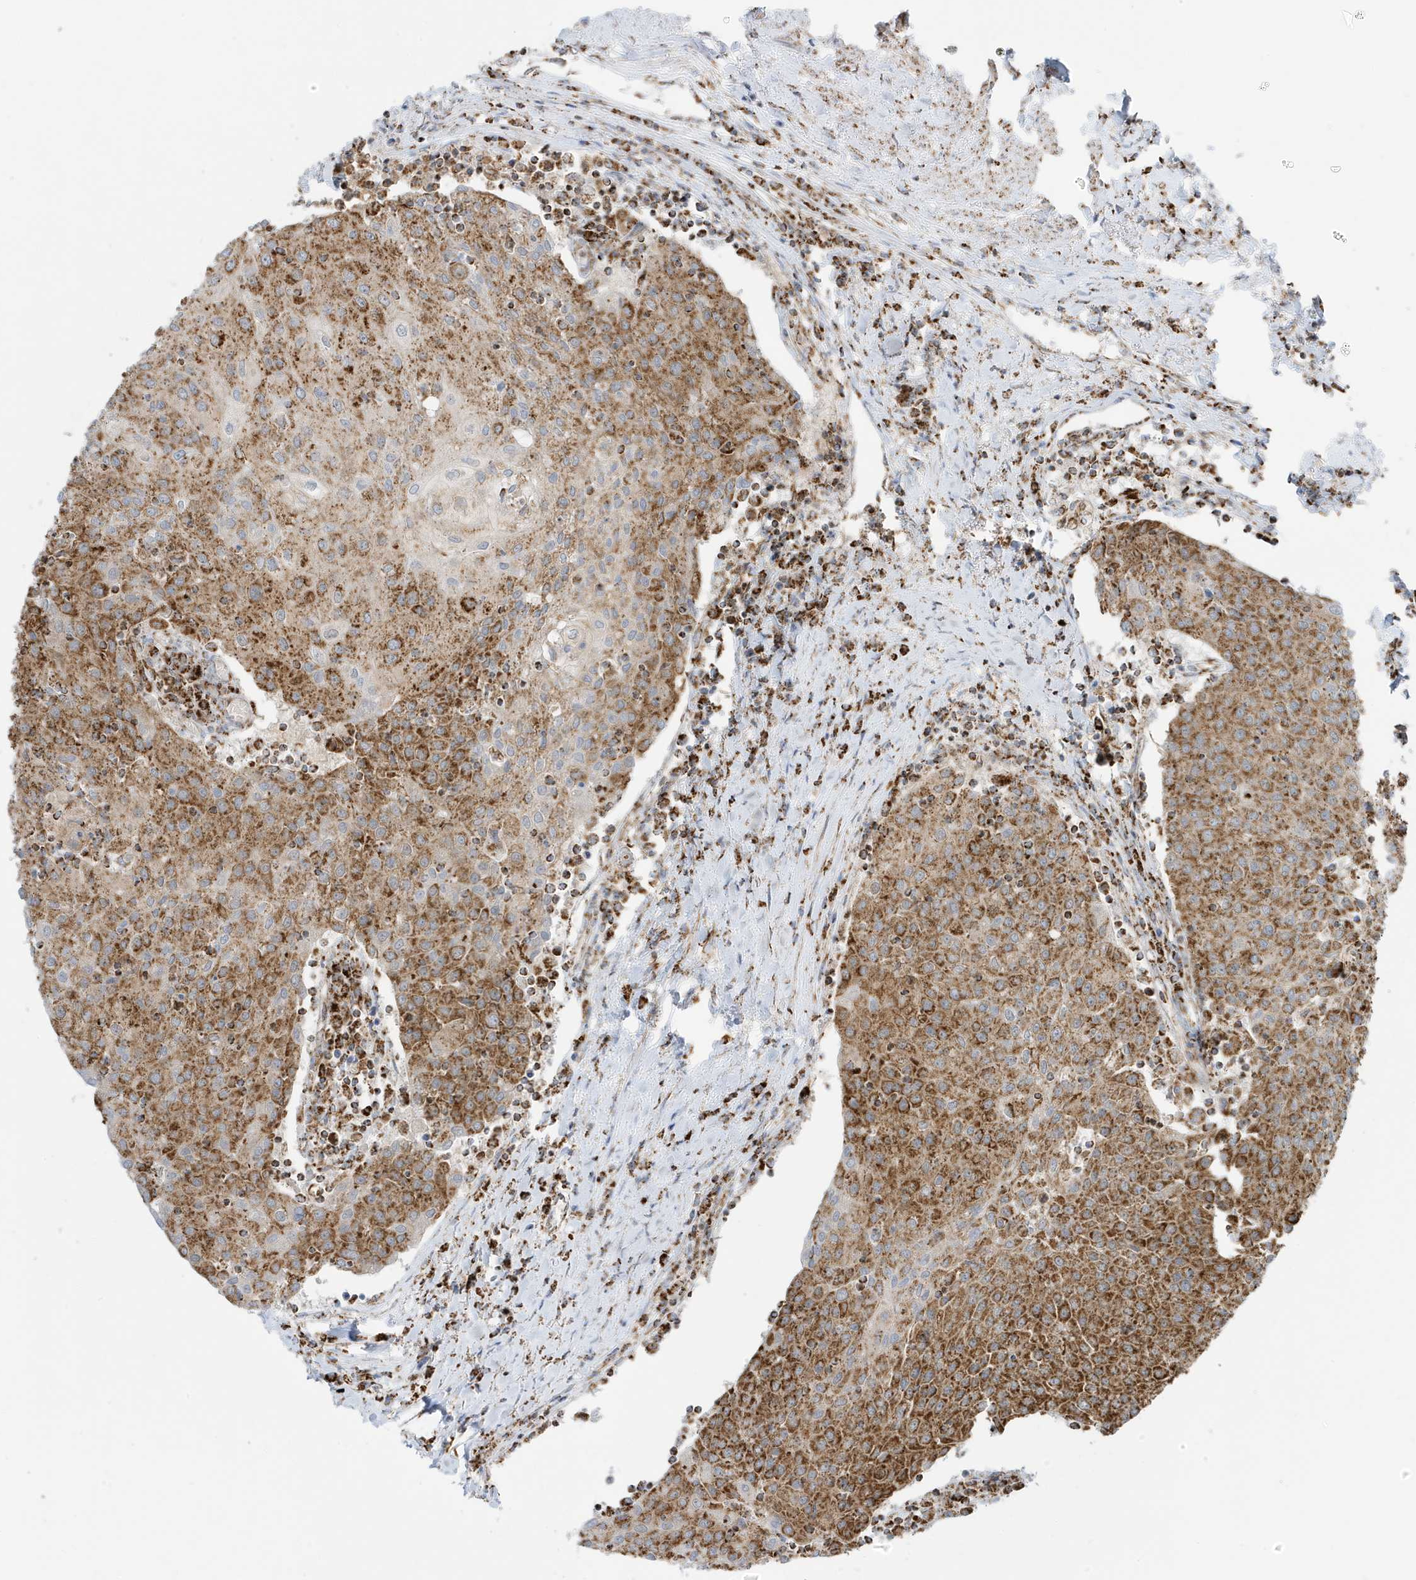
{"staining": {"intensity": "strong", "quantity": ">75%", "location": "cytoplasmic/membranous"}, "tissue": "urothelial cancer", "cell_type": "Tumor cells", "image_type": "cancer", "snomed": [{"axis": "morphology", "description": "Urothelial carcinoma, High grade"}, {"axis": "topography", "description": "Urinary bladder"}], "caption": "Immunohistochemistry of high-grade urothelial carcinoma displays high levels of strong cytoplasmic/membranous expression in approximately >75% of tumor cells.", "gene": "ATP5ME", "patient": {"sex": "female", "age": 85}}